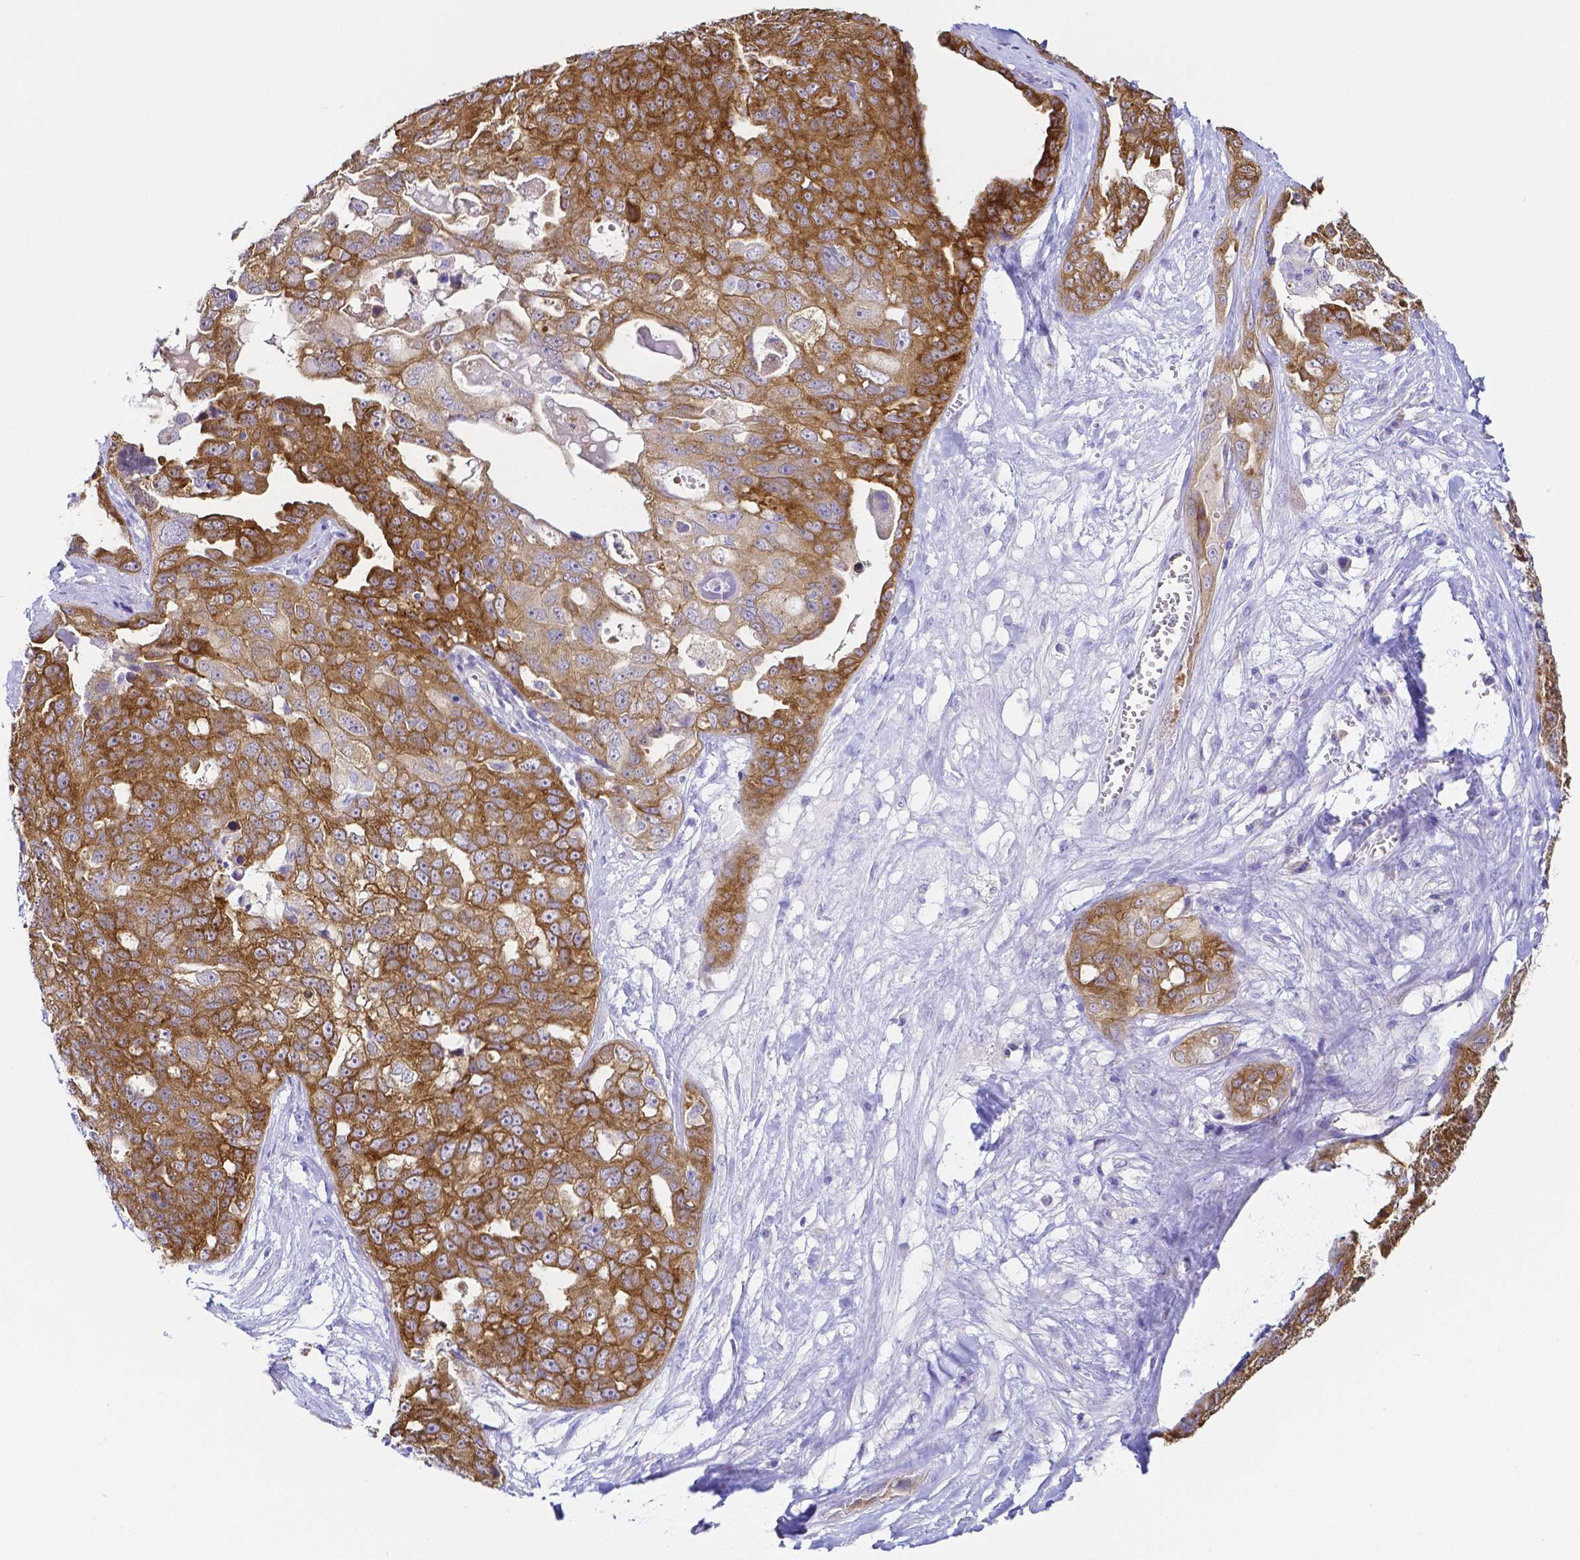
{"staining": {"intensity": "moderate", "quantity": ">75%", "location": "cytoplasmic/membranous"}, "tissue": "ovarian cancer", "cell_type": "Tumor cells", "image_type": "cancer", "snomed": [{"axis": "morphology", "description": "Carcinoma, endometroid"}, {"axis": "topography", "description": "Ovary"}], "caption": "Human ovarian cancer (endometroid carcinoma) stained with a brown dye shows moderate cytoplasmic/membranous positive positivity in approximately >75% of tumor cells.", "gene": "PKP3", "patient": {"sex": "female", "age": 70}}